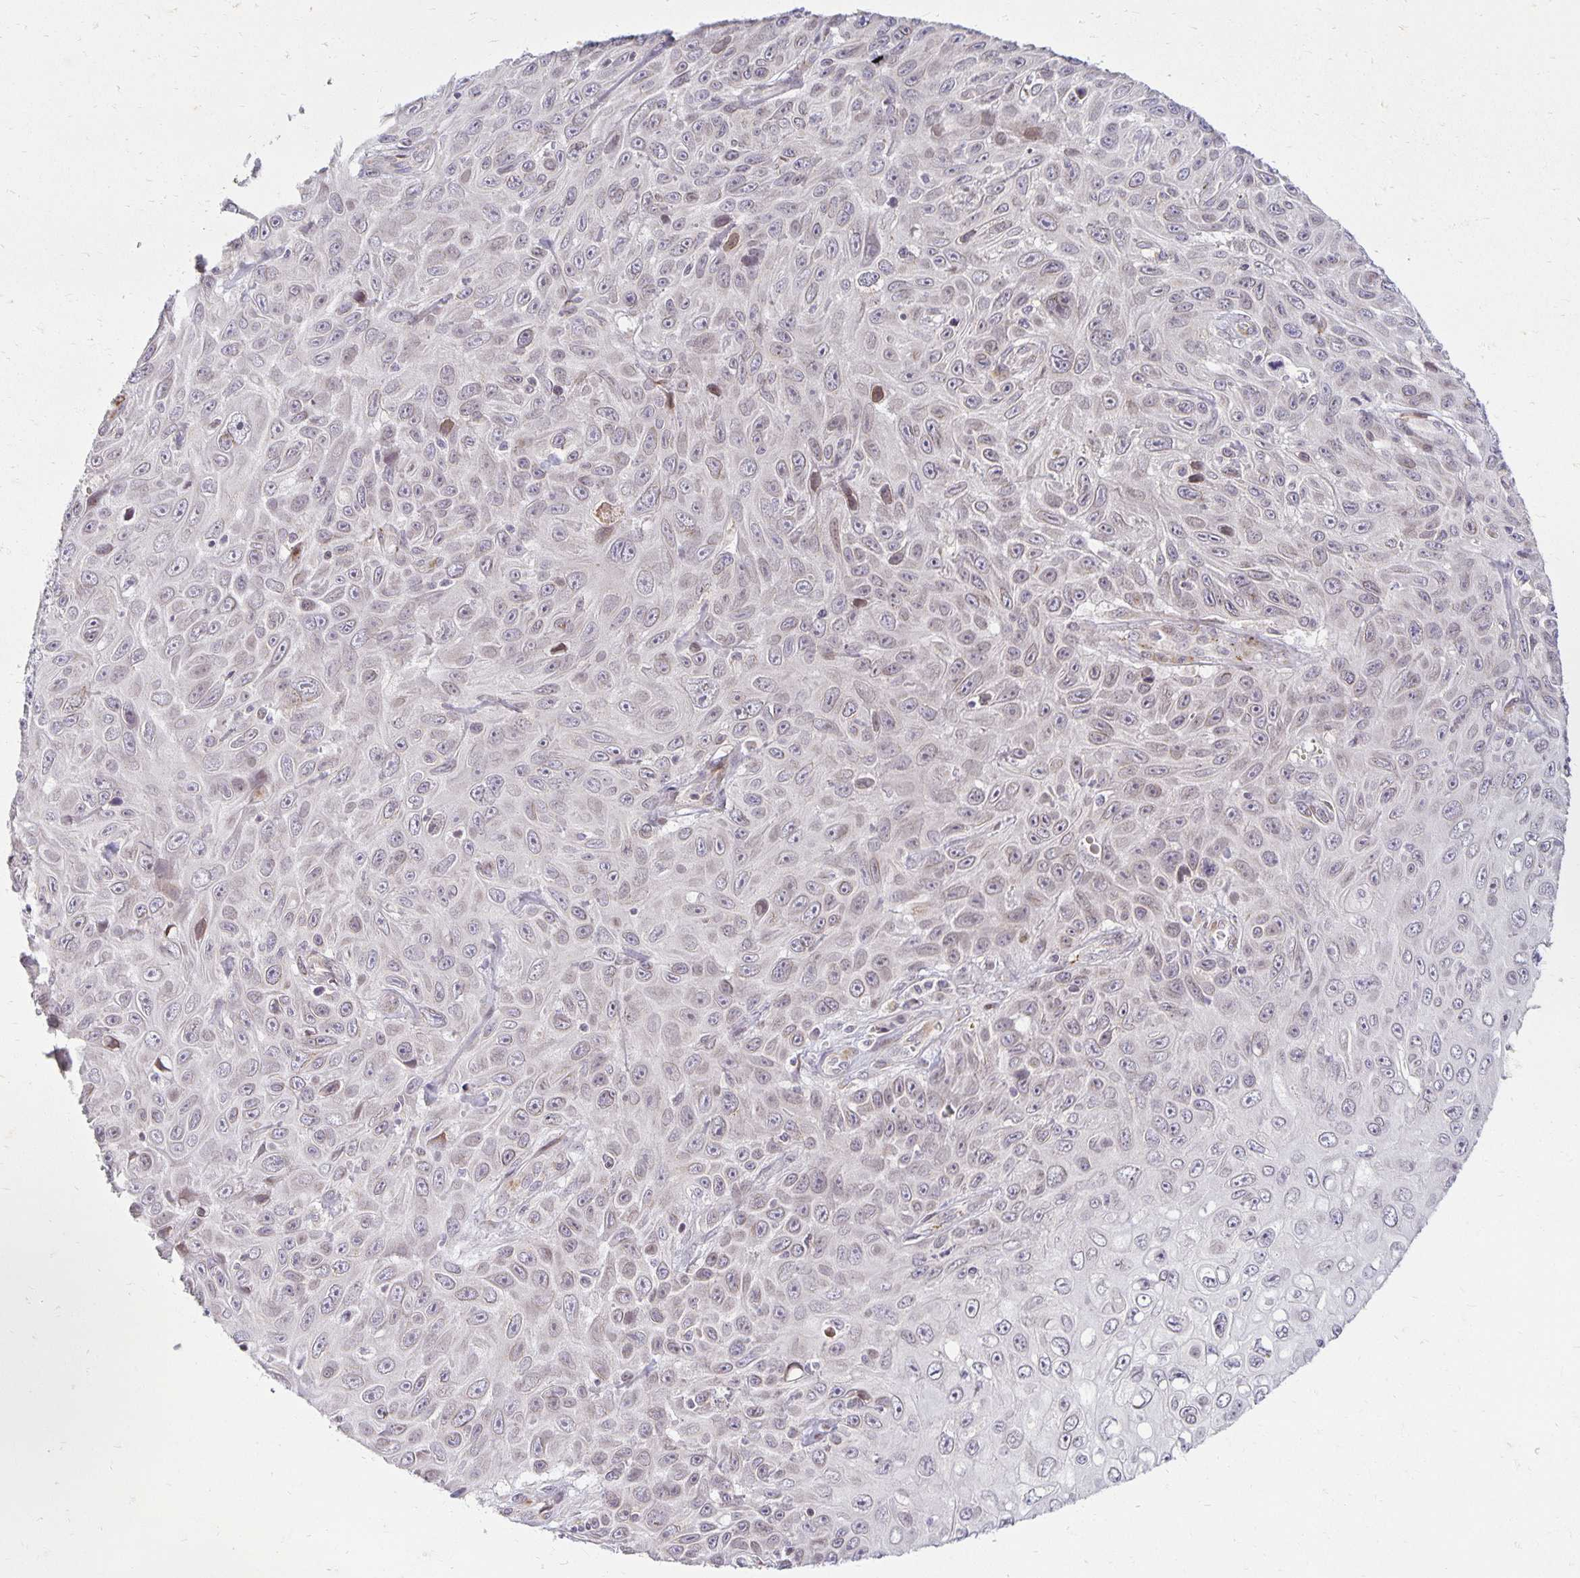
{"staining": {"intensity": "weak", "quantity": "<25%", "location": "nuclear"}, "tissue": "skin cancer", "cell_type": "Tumor cells", "image_type": "cancer", "snomed": [{"axis": "morphology", "description": "Squamous cell carcinoma, NOS"}, {"axis": "topography", "description": "Skin"}], "caption": "This micrograph is of squamous cell carcinoma (skin) stained with immunohistochemistry (IHC) to label a protein in brown with the nuclei are counter-stained blue. There is no positivity in tumor cells.", "gene": "EHF", "patient": {"sex": "male", "age": 82}}